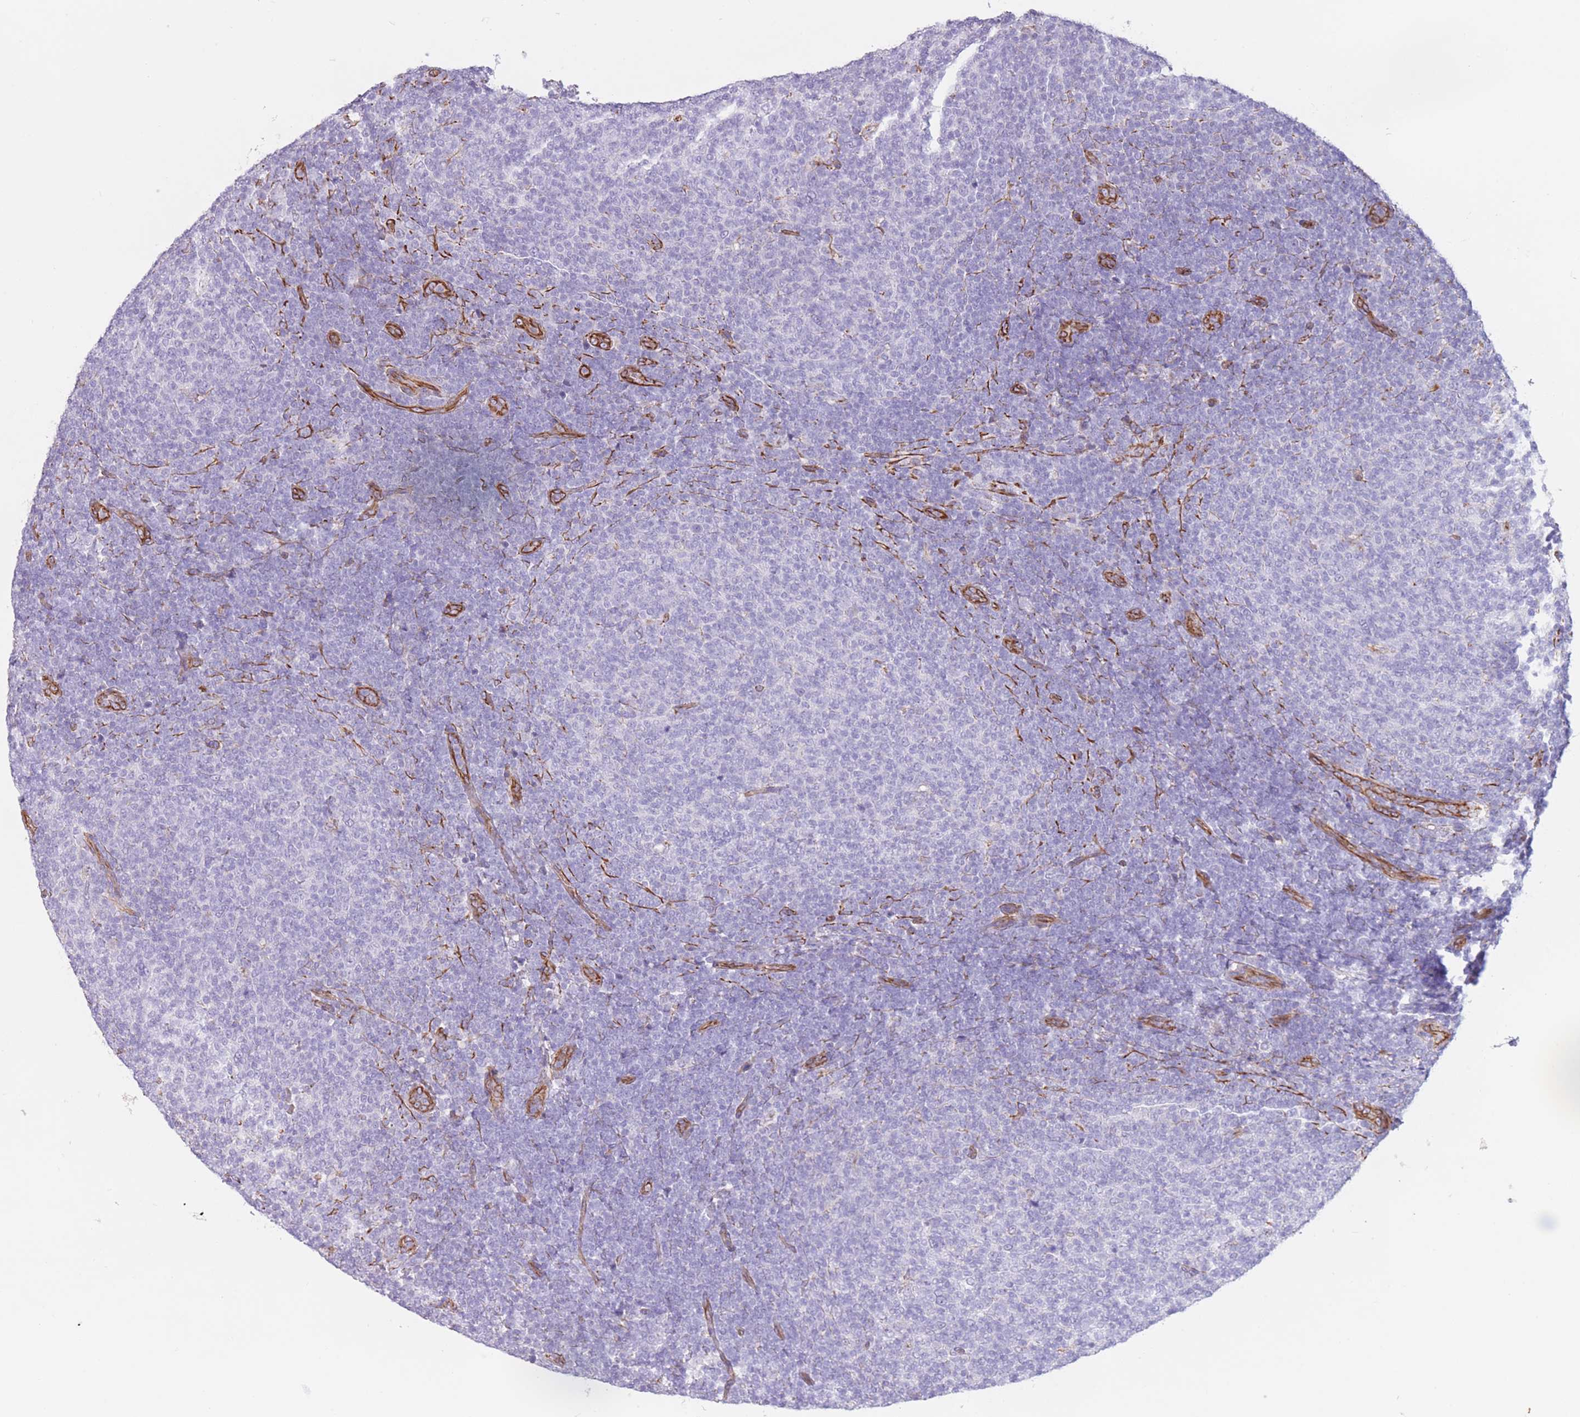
{"staining": {"intensity": "negative", "quantity": "none", "location": "none"}, "tissue": "lymphoma", "cell_type": "Tumor cells", "image_type": "cancer", "snomed": [{"axis": "morphology", "description": "Malignant lymphoma, non-Hodgkin's type, Low grade"}, {"axis": "topography", "description": "Lymph node"}], "caption": "DAB immunohistochemical staining of human low-grade malignant lymphoma, non-Hodgkin's type demonstrates no significant staining in tumor cells.", "gene": "PTCD1", "patient": {"sex": "male", "age": 66}}